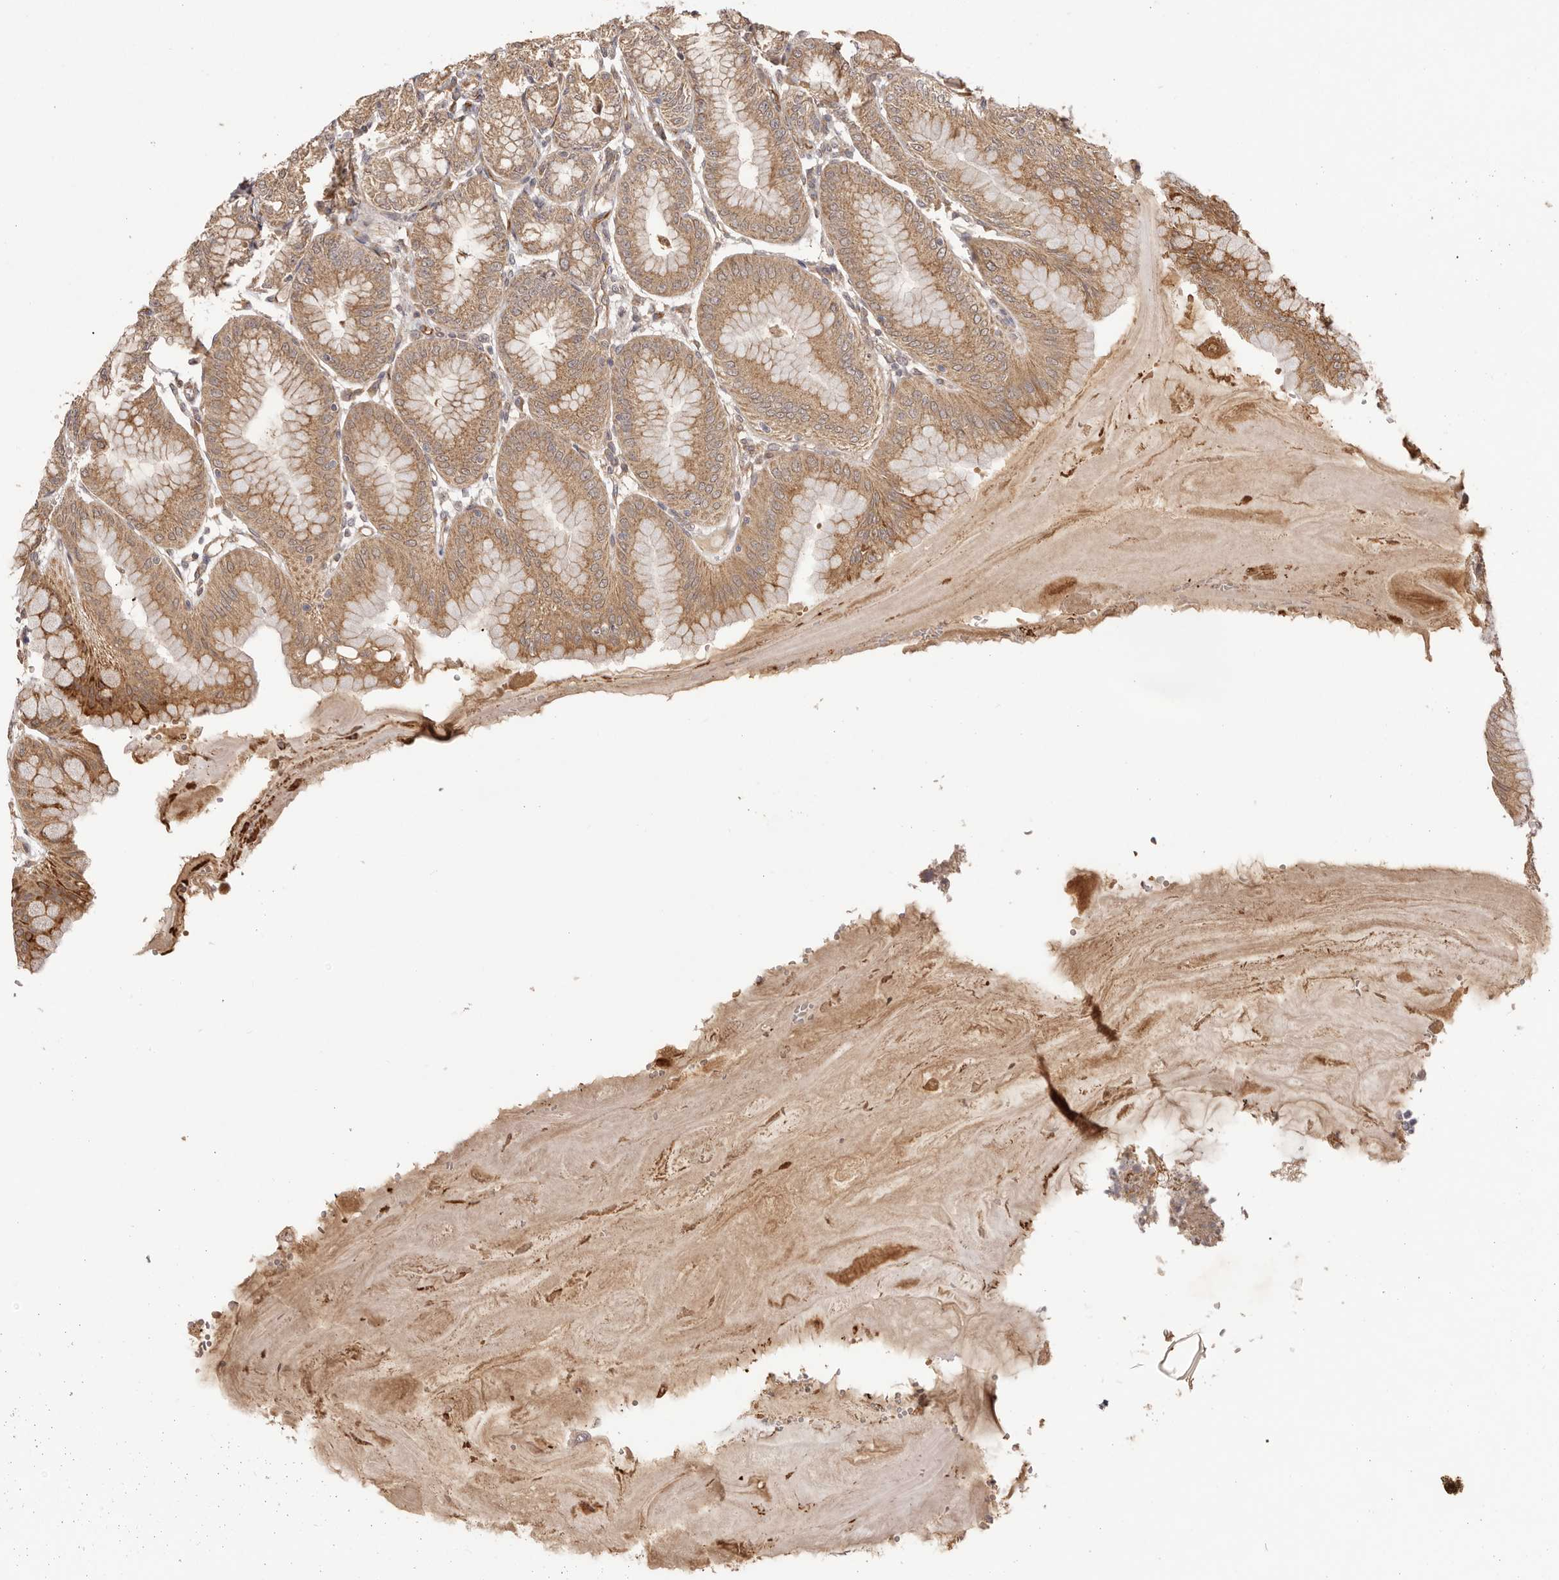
{"staining": {"intensity": "moderate", "quantity": ">75%", "location": "cytoplasmic/membranous"}, "tissue": "stomach", "cell_type": "Glandular cells", "image_type": "normal", "snomed": [{"axis": "morphology", "description": "Normal tissue, NOS"}, {"axis": "topography", "description": "Stomach, lower"}], "caption": "The micrograph exhibits immunohistochemical staining of normal stomach. There is moderate cytoplasmic/membranous staining is seen in about >75% of glandular cells.", "gene": "UBR2", "patient": {"sex": "male", "age": 71}}